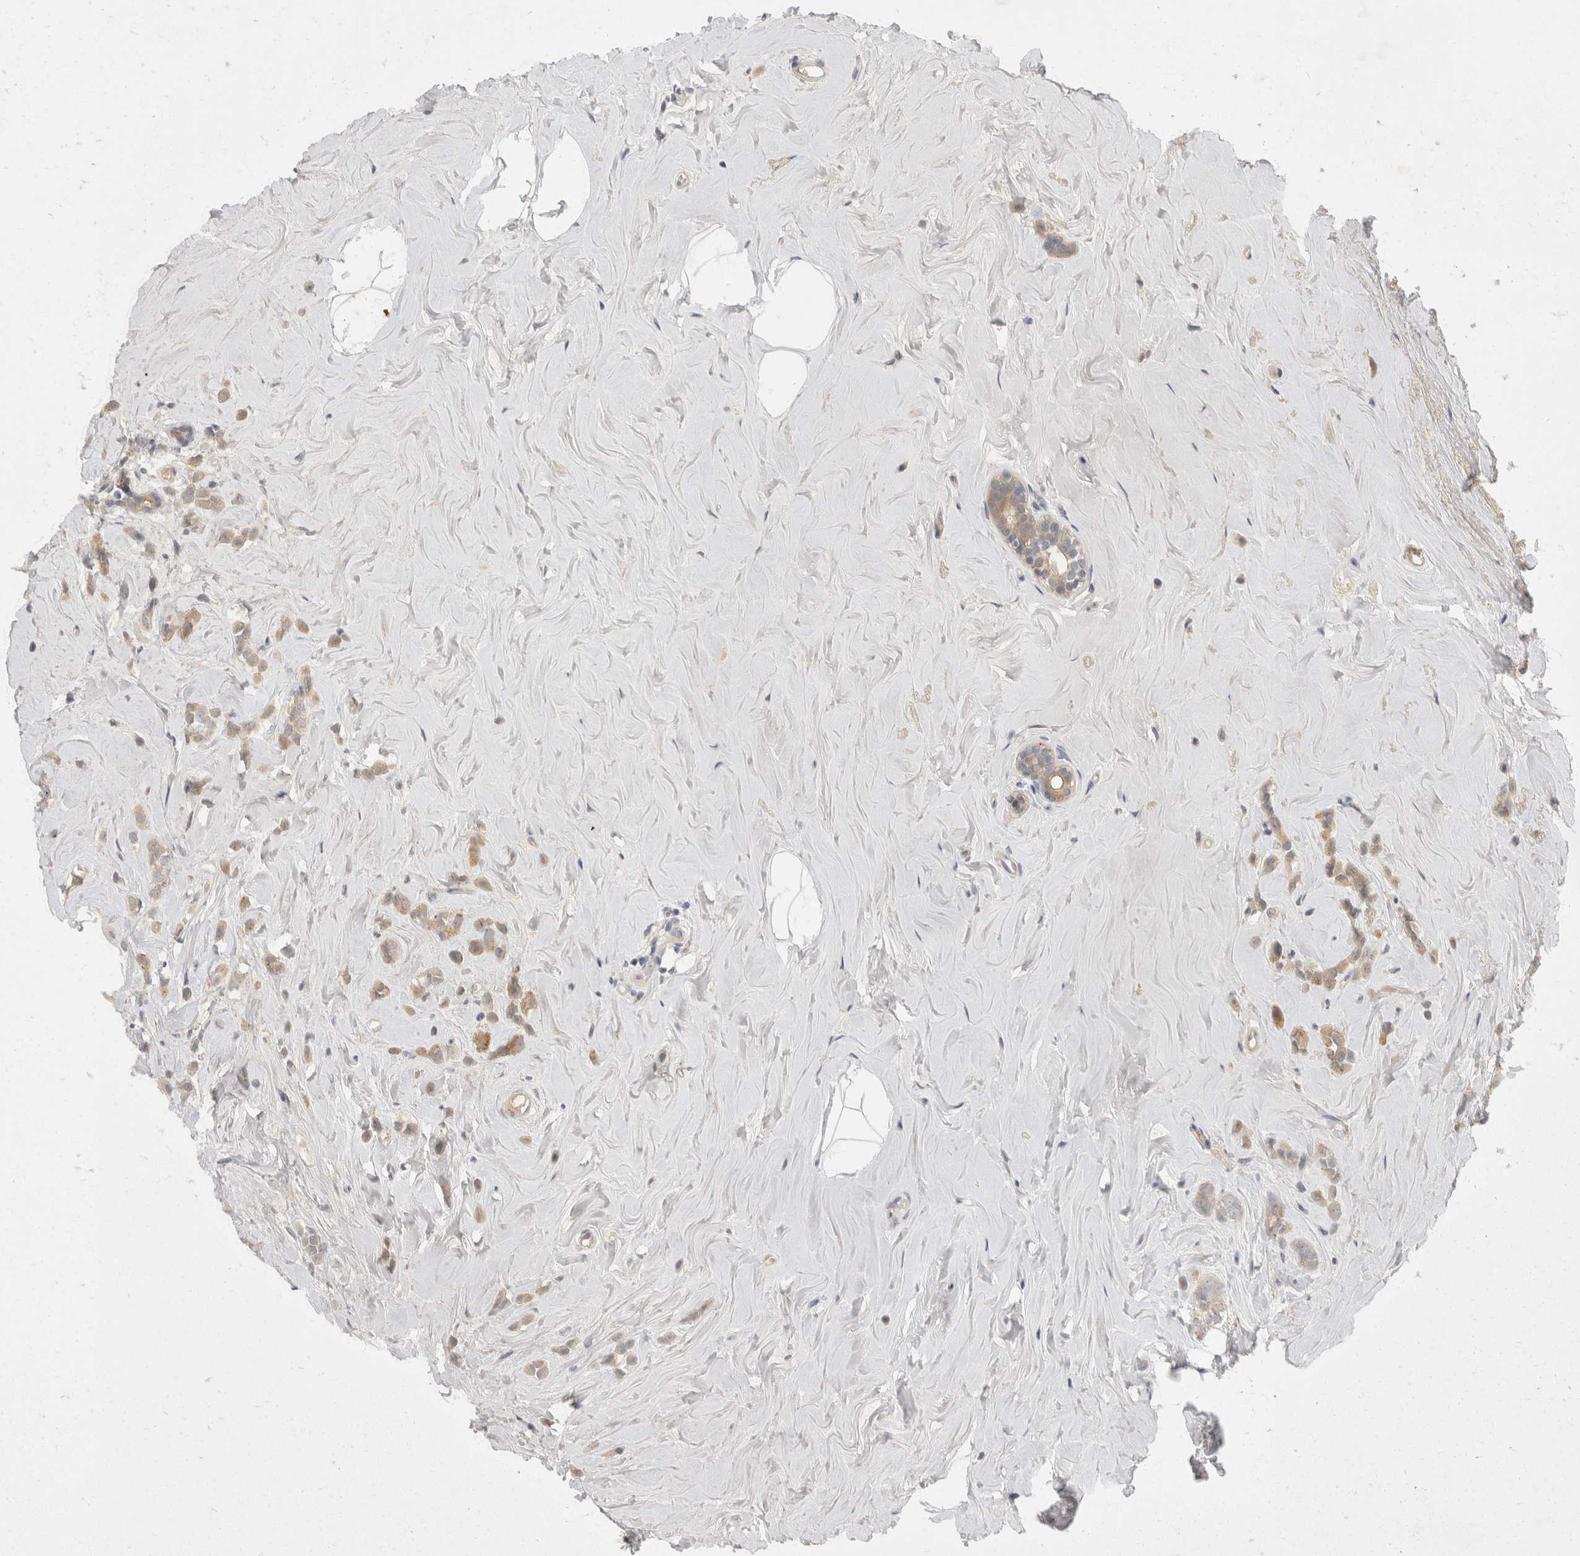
{"staining": {"intensity": "weak", "quantity": ">75%", "location": "cytoplasmic/membranous"}, "tissue": "breast cancer", "cell_type": "Tumor cells", "image_type": "cancer", "snomed": [{"axis": "morphology", "description": "Lobular carcinoma"}, {"axis": "topography", "description": "Breast"}], "caption": "DAB immunohistochemical staining of breast cancer (lobular carcinoma) displays weak cytoplasmic/membranous protein staining in about >75% of tumor cells.", "gene": "TOM1L2", "patient": {"sex": "female", "age": 47}}